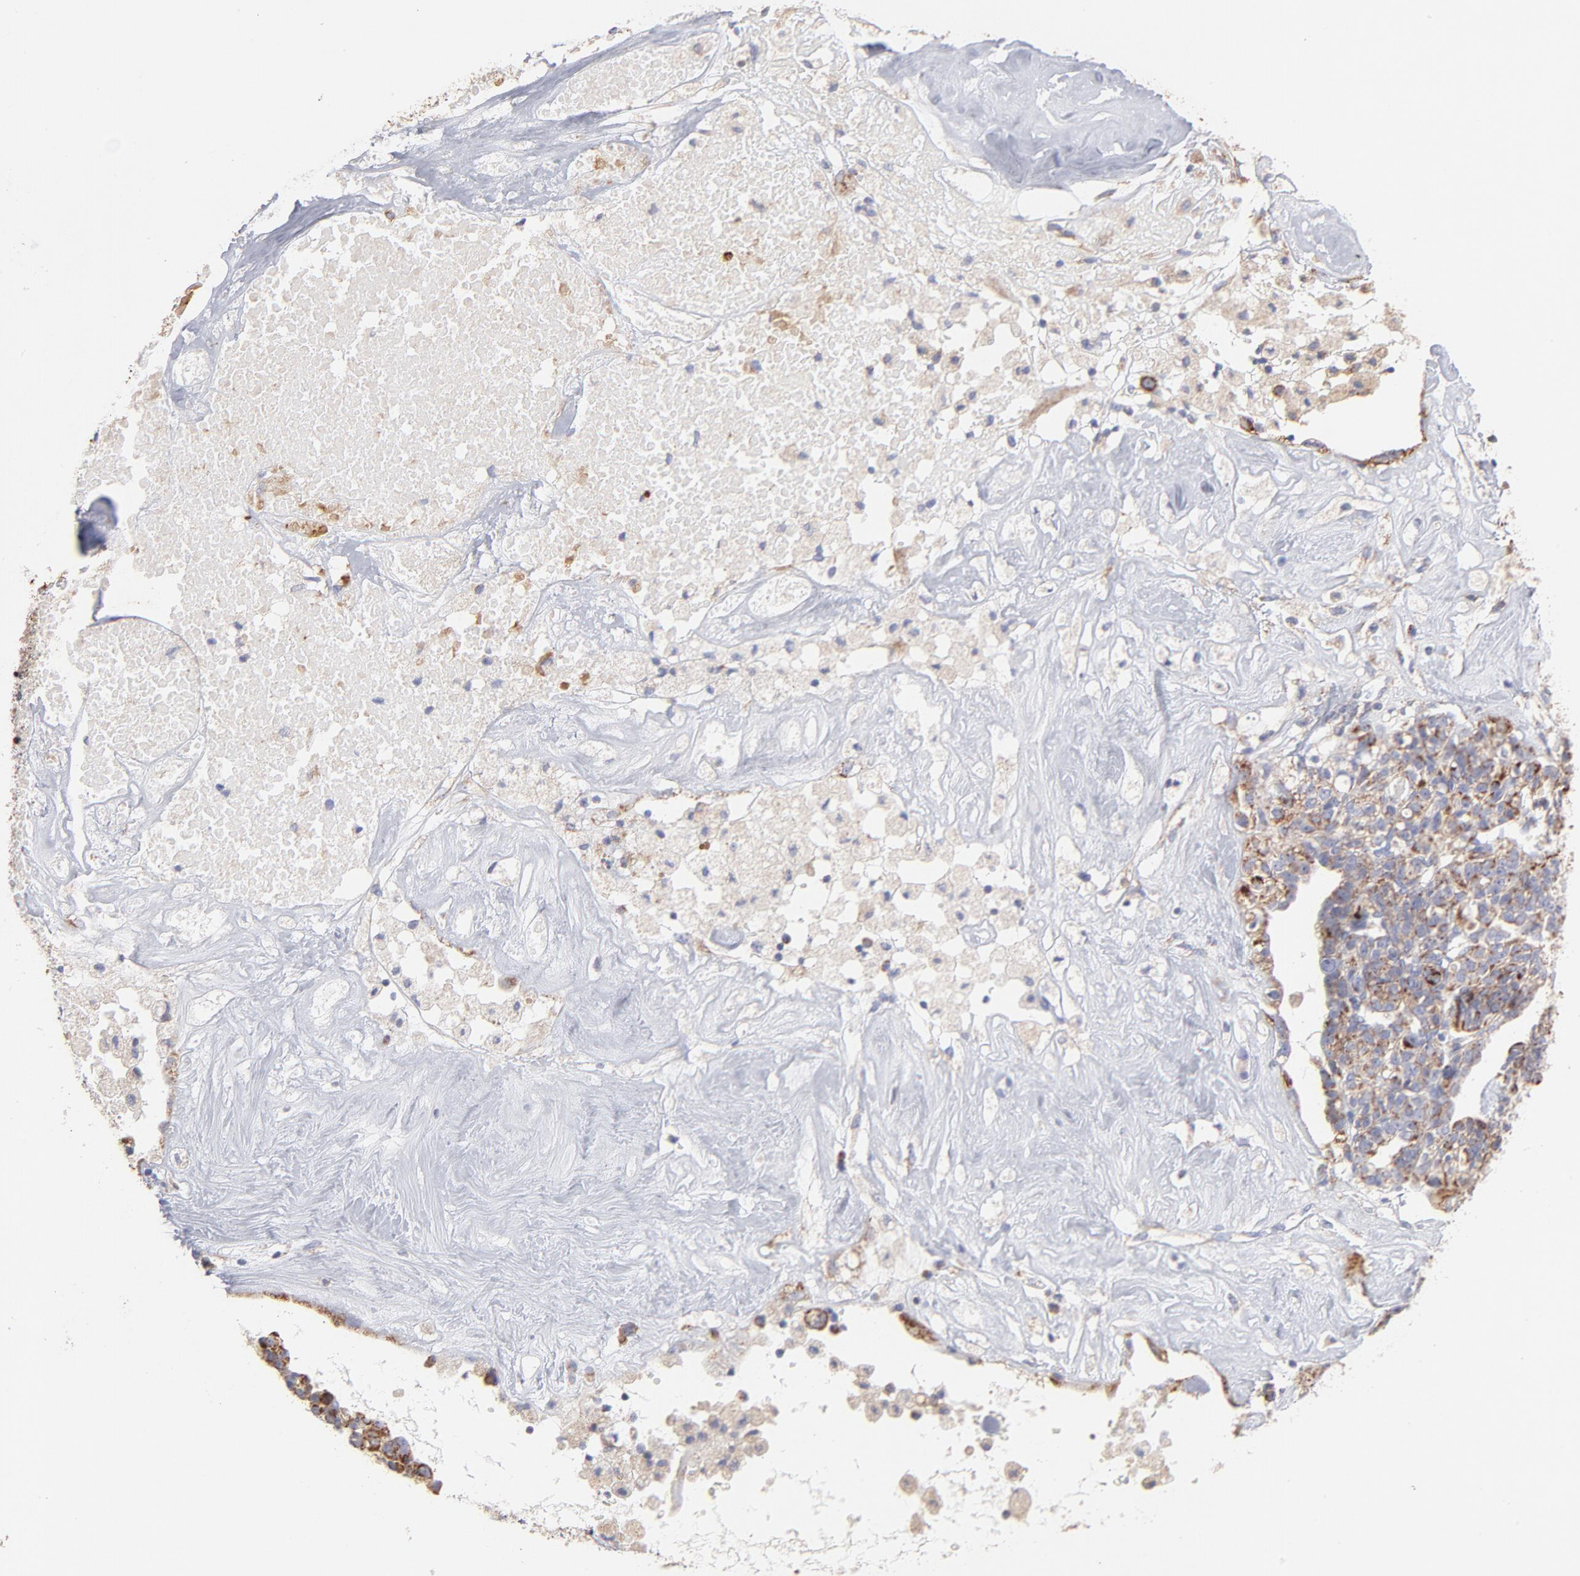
{"staining": {"intensity": "moderate", "quantity": "<25%", "location": "cytoplasmic/membranous"}, "tissue": "ovarian cancer", "cell_type": "Tumor cells", "image_type": "cancer", "snomed": [{"axis": "morphology", "description": "Cystadenocarcinoma, serous, NOS"}, {"axis": "topography", "description": "Ovary"}], "caption": "Protein analysis of ovarian serous cystadenocarcinoma tissue shows moderate cytoplasmic/membranous positivity in approximately <25% of tumor cells.", "gene": "TIMM8A", "patient": {"sex": "female", "age": 66}}